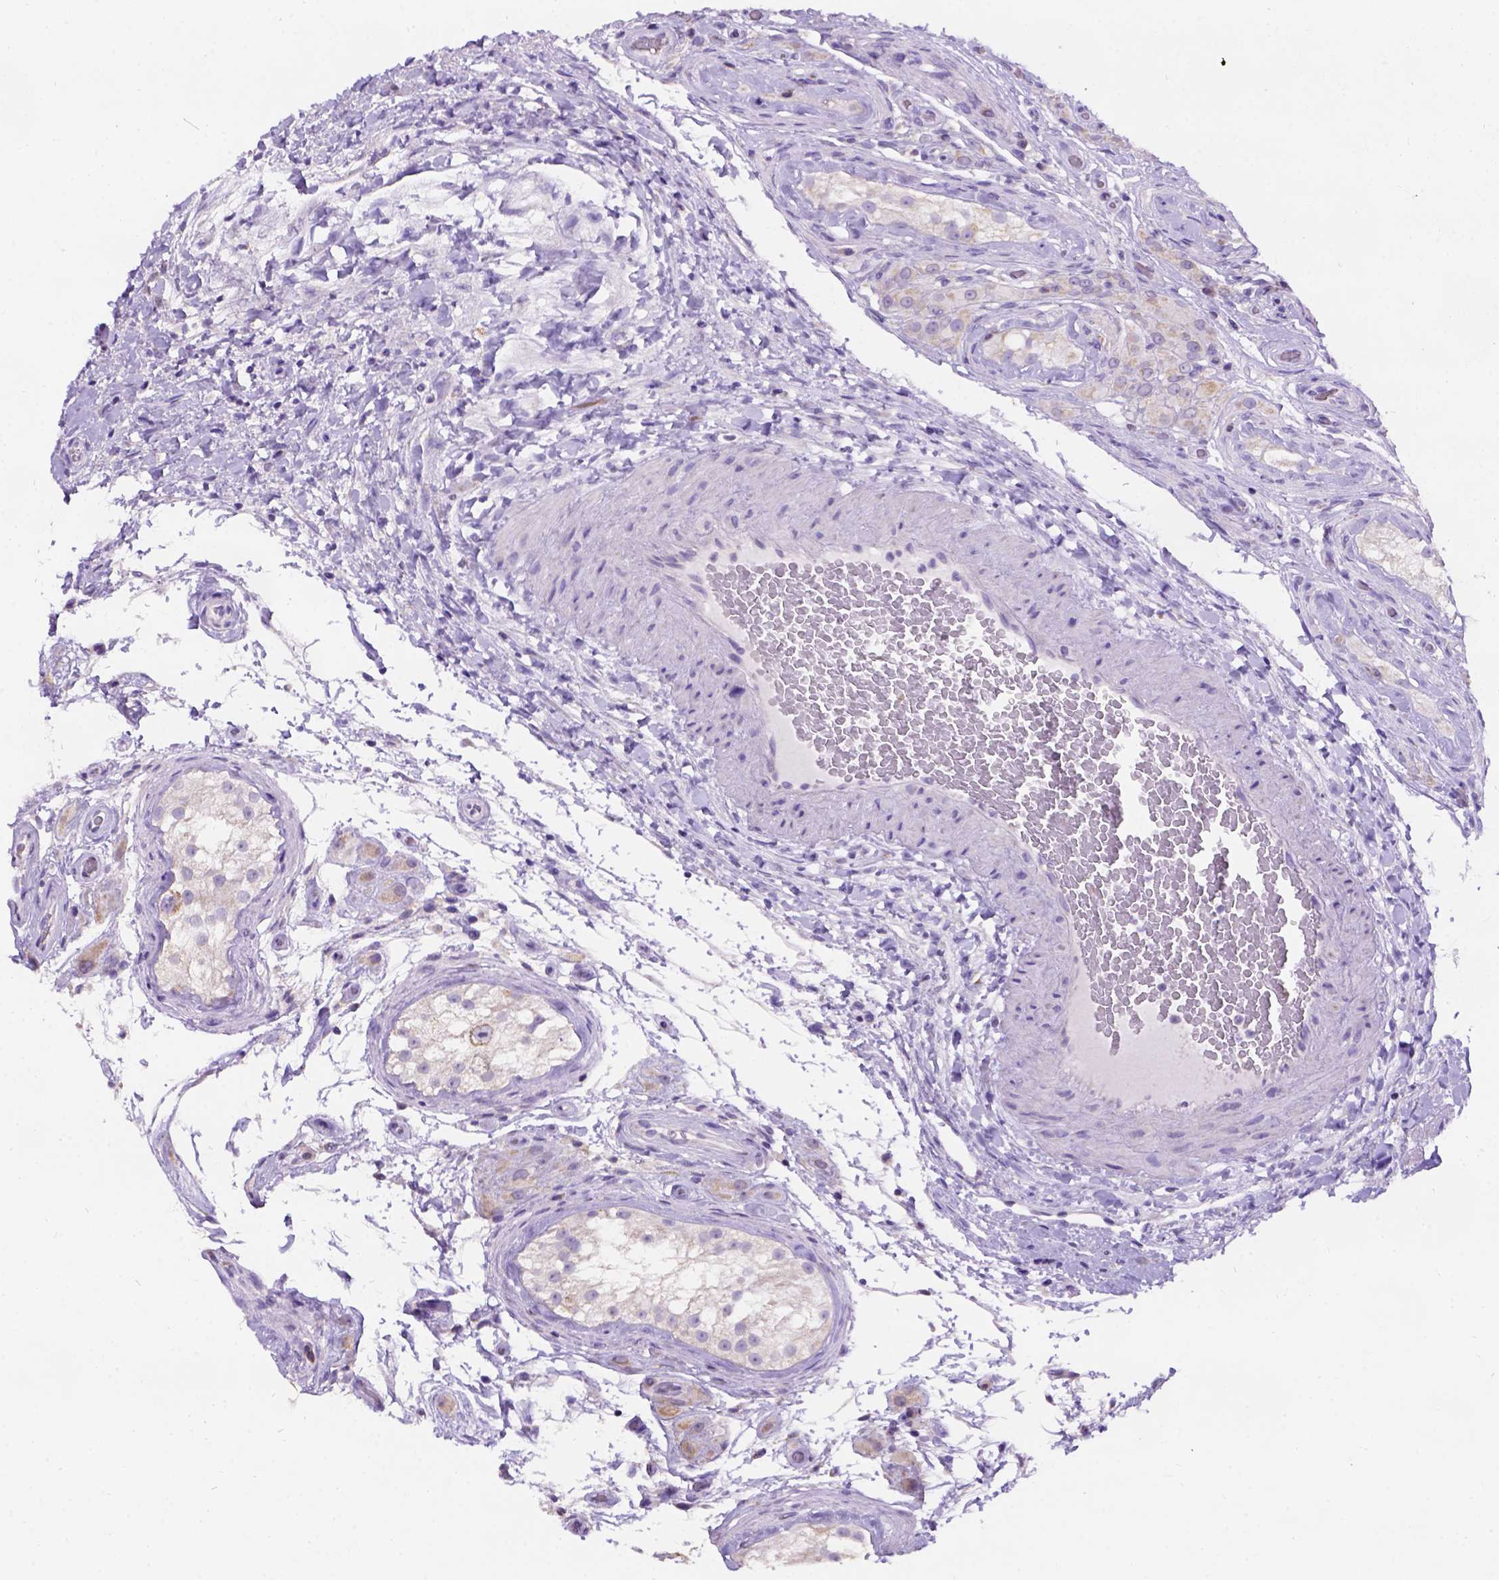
{"staining": {"intensity": "moderate", "quantity": "<25%", "location": "cytoplasmic/membranous"}, "tissue": "testis cancer", "cell_type": "Tumor cells", "image_type": "cancer", "snomed": [{"axis": "morphology", "description": "Seminoma, NOS"}, {"axis": "morphology", "description": "Carcinoma, Embryonal, NOS"}, {"axis": "topography", "description": "Testis"}], "caption": "Immunohistochemical staining of human embryonal carcinoma (testis) displays low levels of moderate cytoplasmic/membranous protein expression in about <25% of tumor cells. (IHC, brightfield microscopy, high magnification).", "gene": "L2HGDH", "patient": {"sex": "male", "age": 41}}